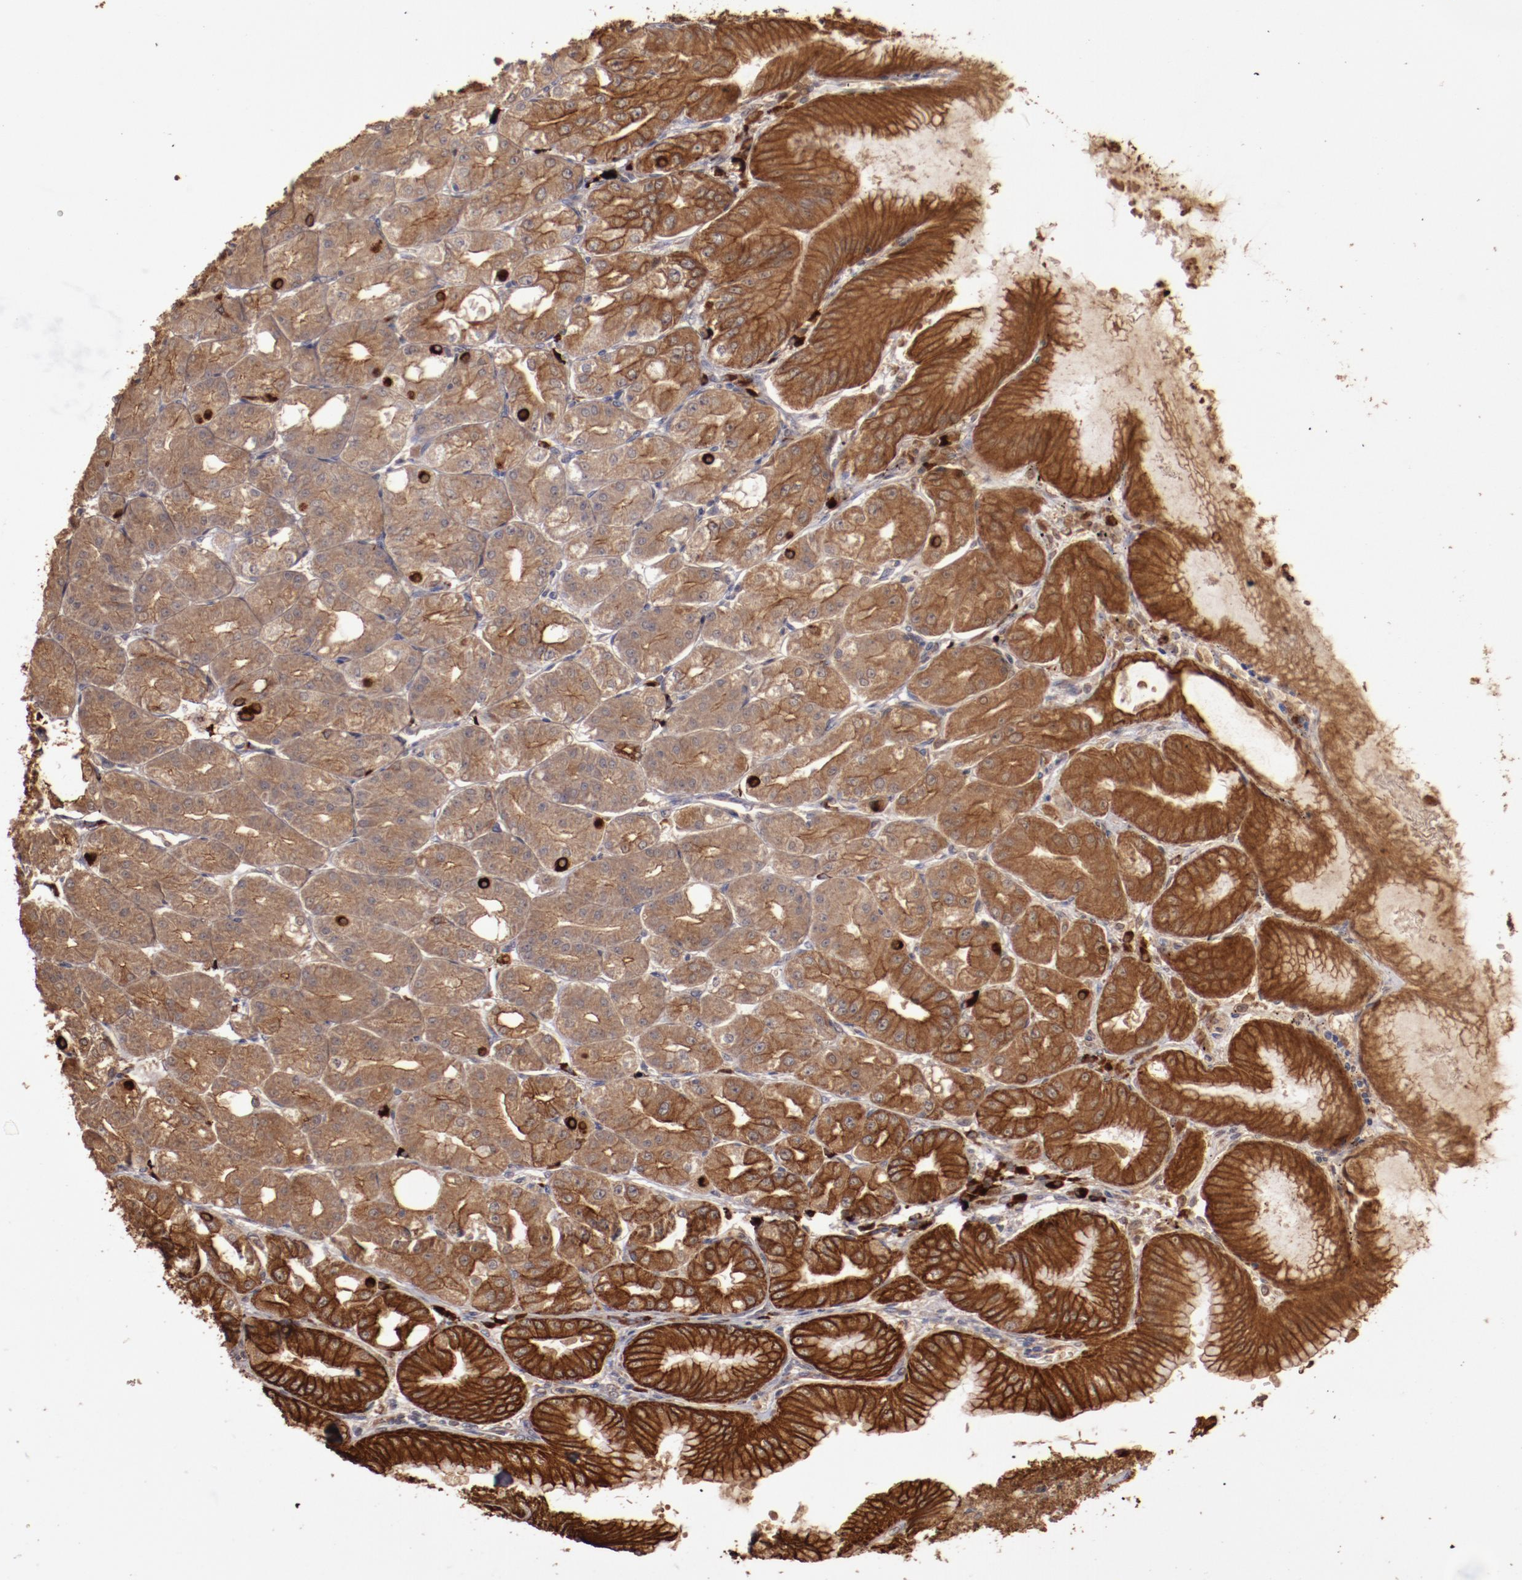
{"staining": {"intensity": "moderate", "quantity": ">75%", "location": "cytoplasmic/membranous"}, "tissue": "stomach", "cell_type": "Glandular cells", "image_type": "normal", "snomed": [{"axis": "morphology", "description": "Normal tissue, NOS"}, {"axis": "topography", "description": "Stomach, lower"}], "caption": "Brown immunohistochemical staining in unremarkable stomach displays moderate cytoplasmic/membranous expression in about >75% of glandular cells. The staining was performed using DAB (3,3'-diaminobenzidine), with brown indicating positive protein expression. Nuclei are stained blue with hematoxylin.", "gene": "SRRD", "patient": {"sex": "male", "age": 71}}